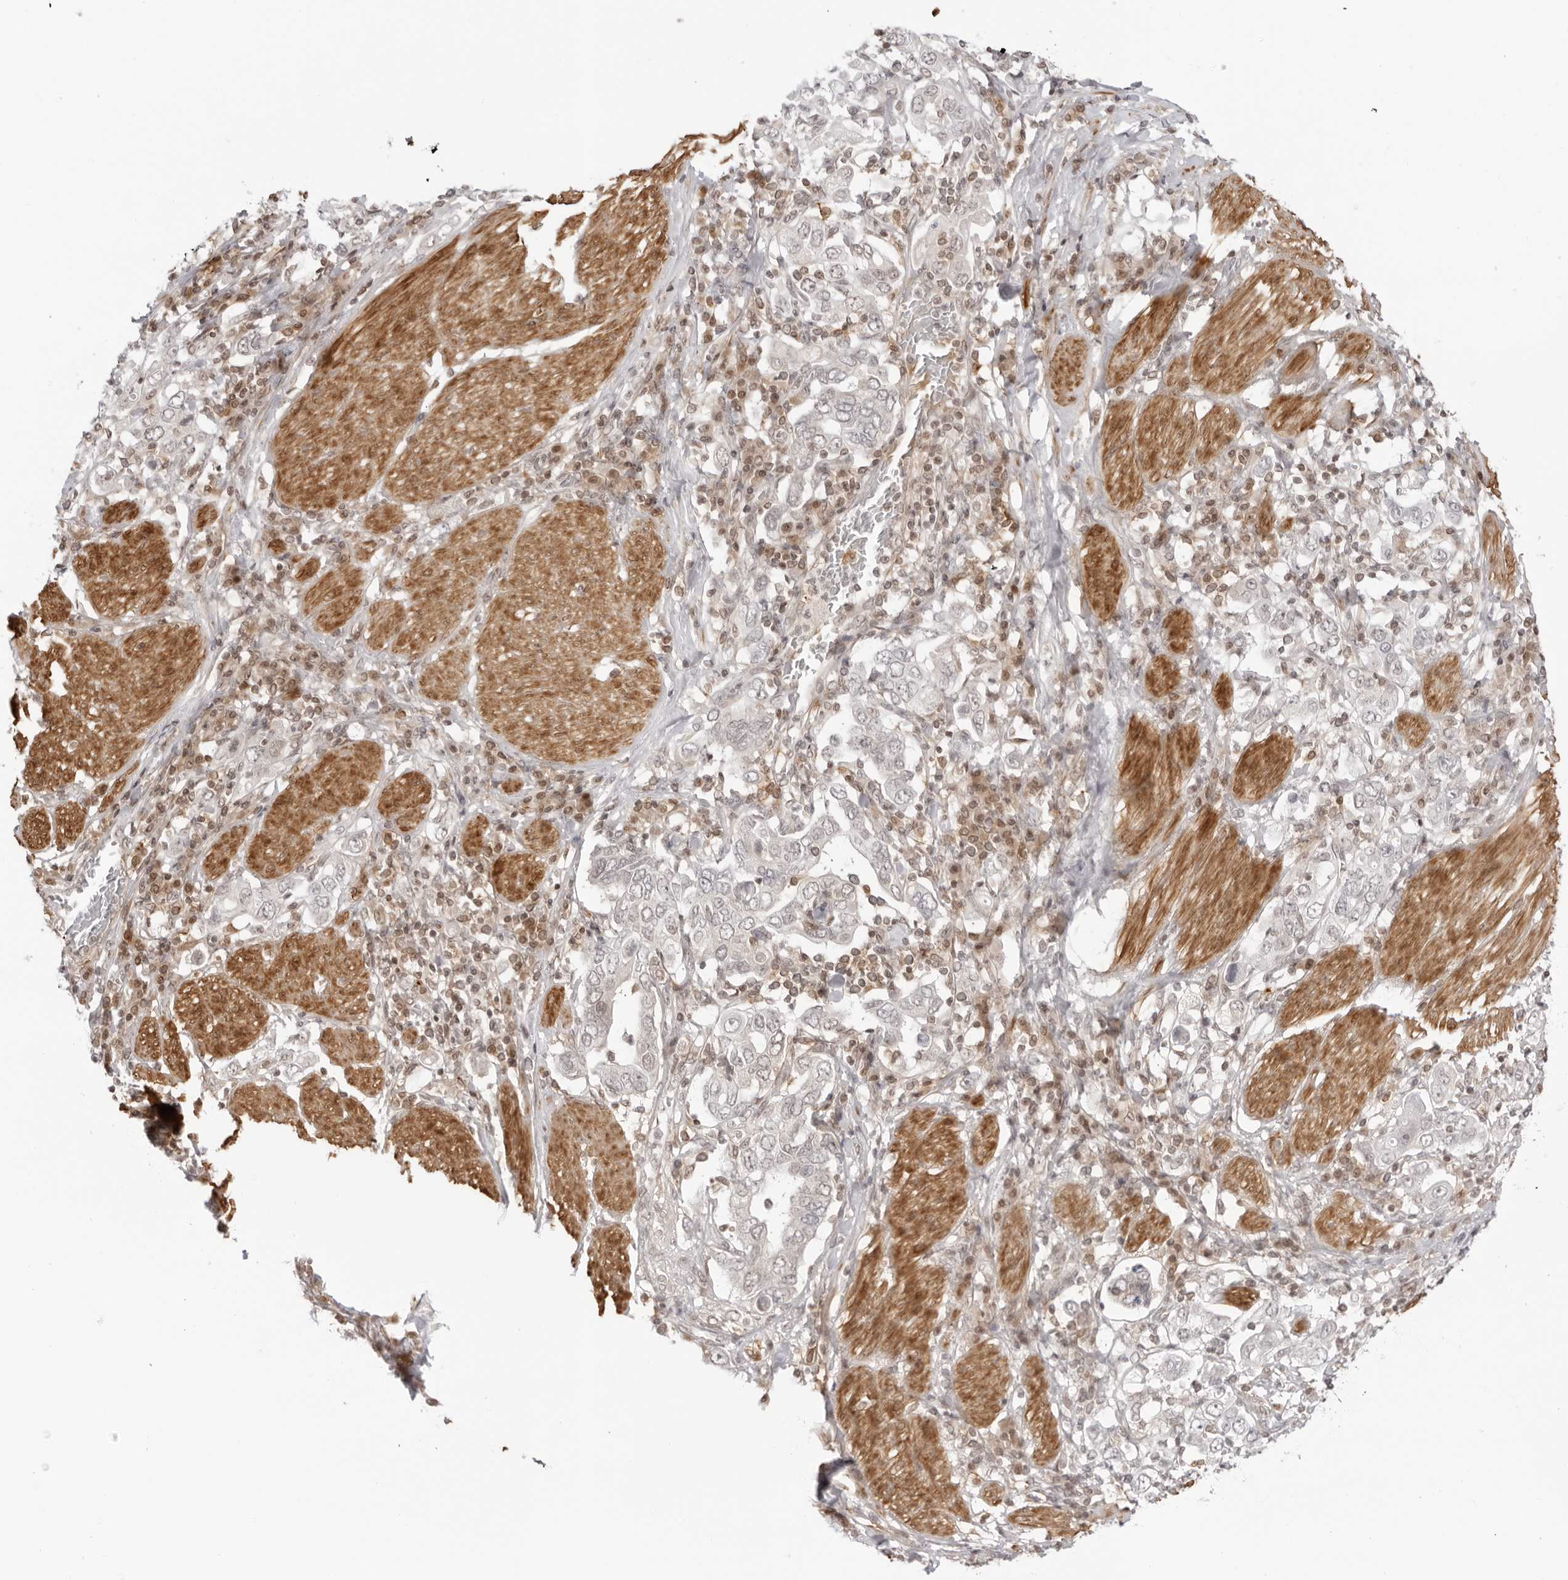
{"staining": {"intensity": "negative", "quantity": "none", "location": "none"}, "tissue": "stomach cancer", "cell_type": "Tumor cells", "image_type": "cancer", "snomed": [{"axis": "morphology", "description": "Adenocarcinoma, NOS"}, {"axis": "topography", "description": "Stomach, upper"}], "caption": "Immunohistochemistry of human adenocarcinoma (stomach) shows no expression in tumor cells.", "gene": "RNF146", "patient": {"sex": "male", "age": 62}}